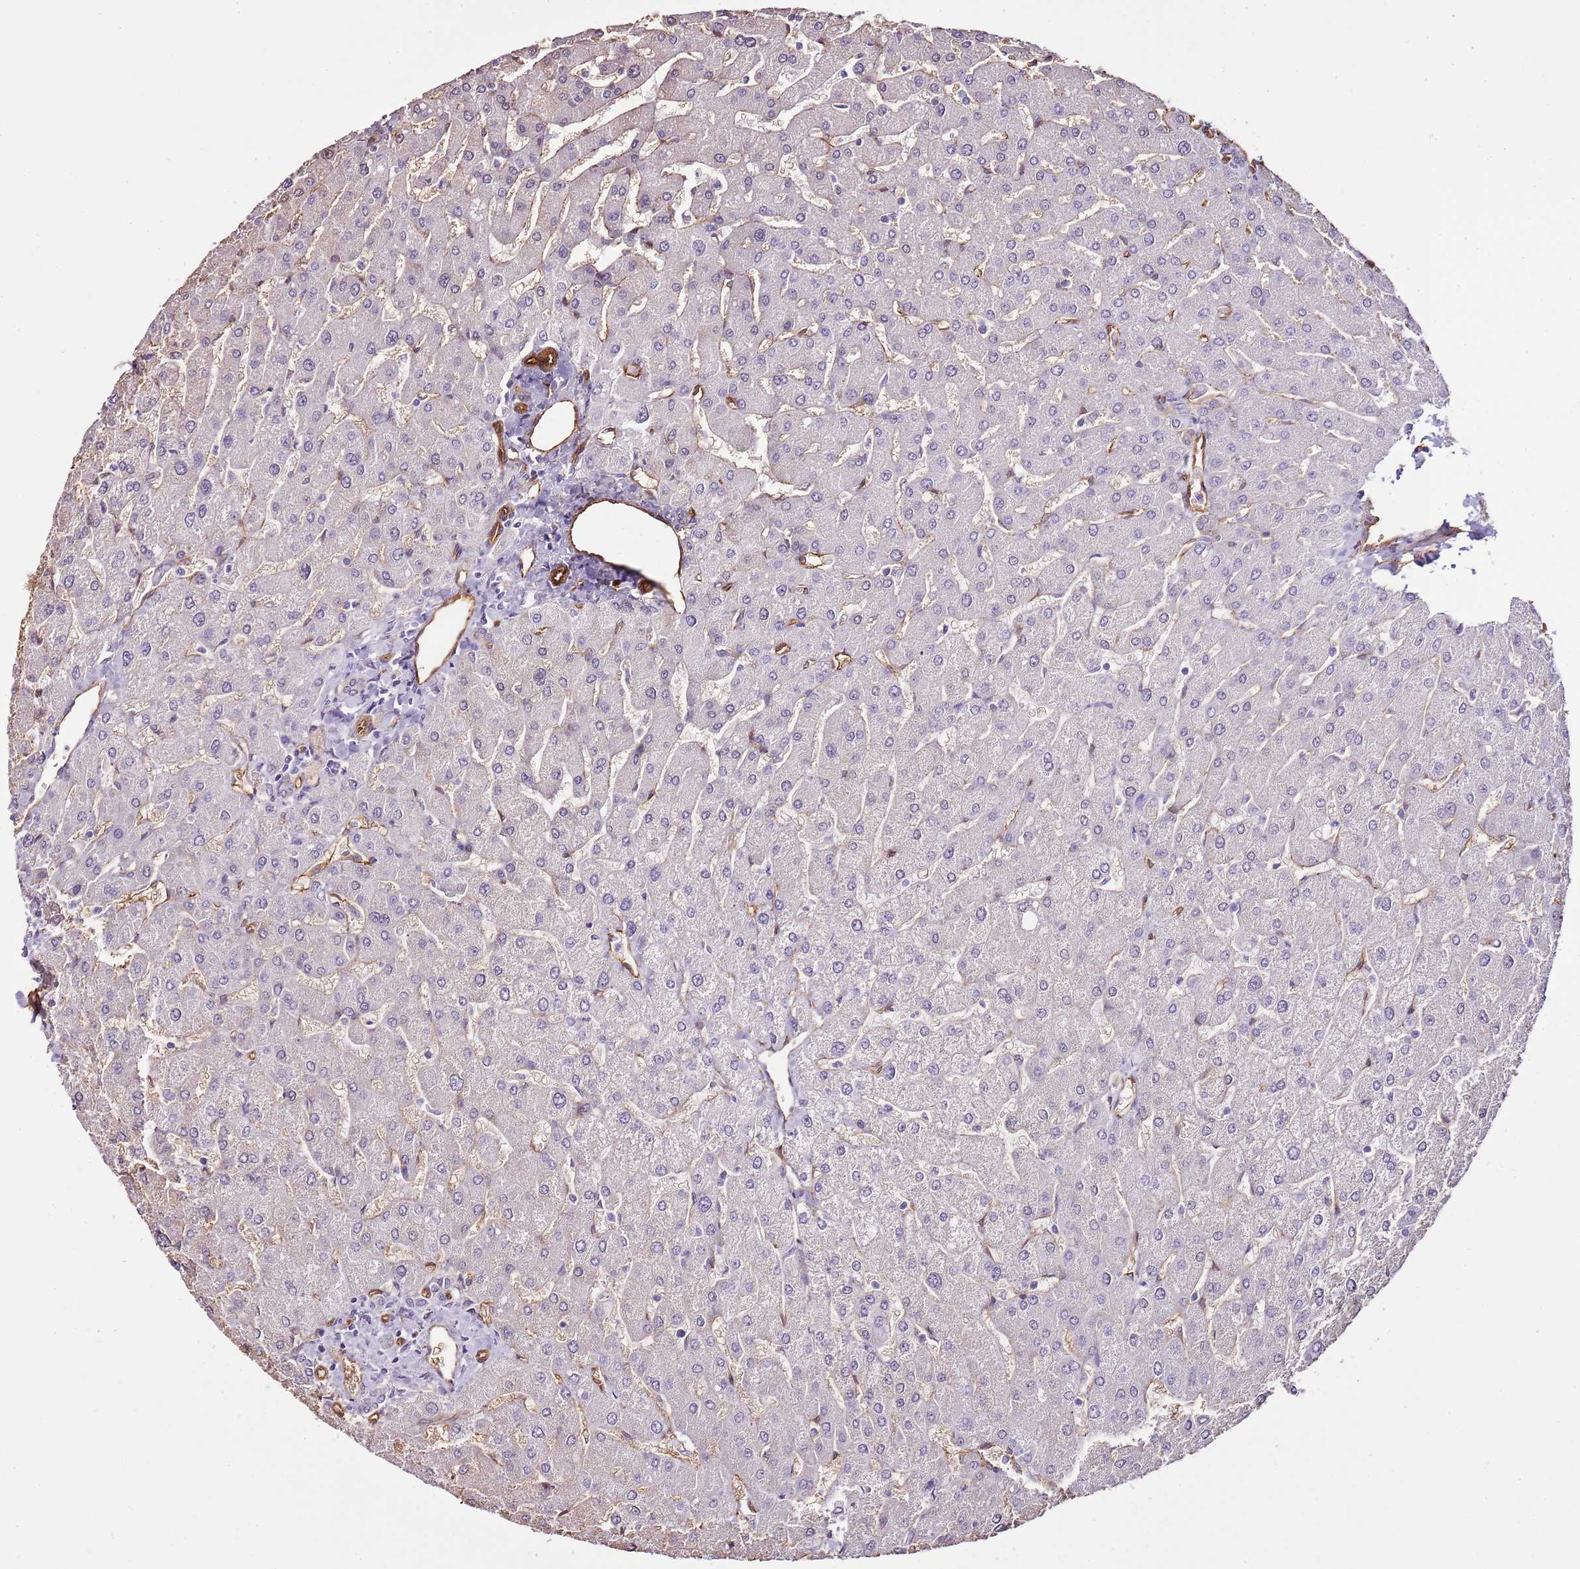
{"staining": {"intensity": "negative", "quantity": "none", "location": "none"}, "tissue": "liver", "cell_type": "Cholangiocytes", "image_type": "normal", "snomed": [{"axis": "morphology", "description": "Normal tissue, NOS"}, {"axis": "topography", "description": "Liver"}], "caption": "Cholangiocytes show no significant protein expression in benign liver.", "gene": "CTDSPL", "patient": {"sex": "male", "age": 55}}